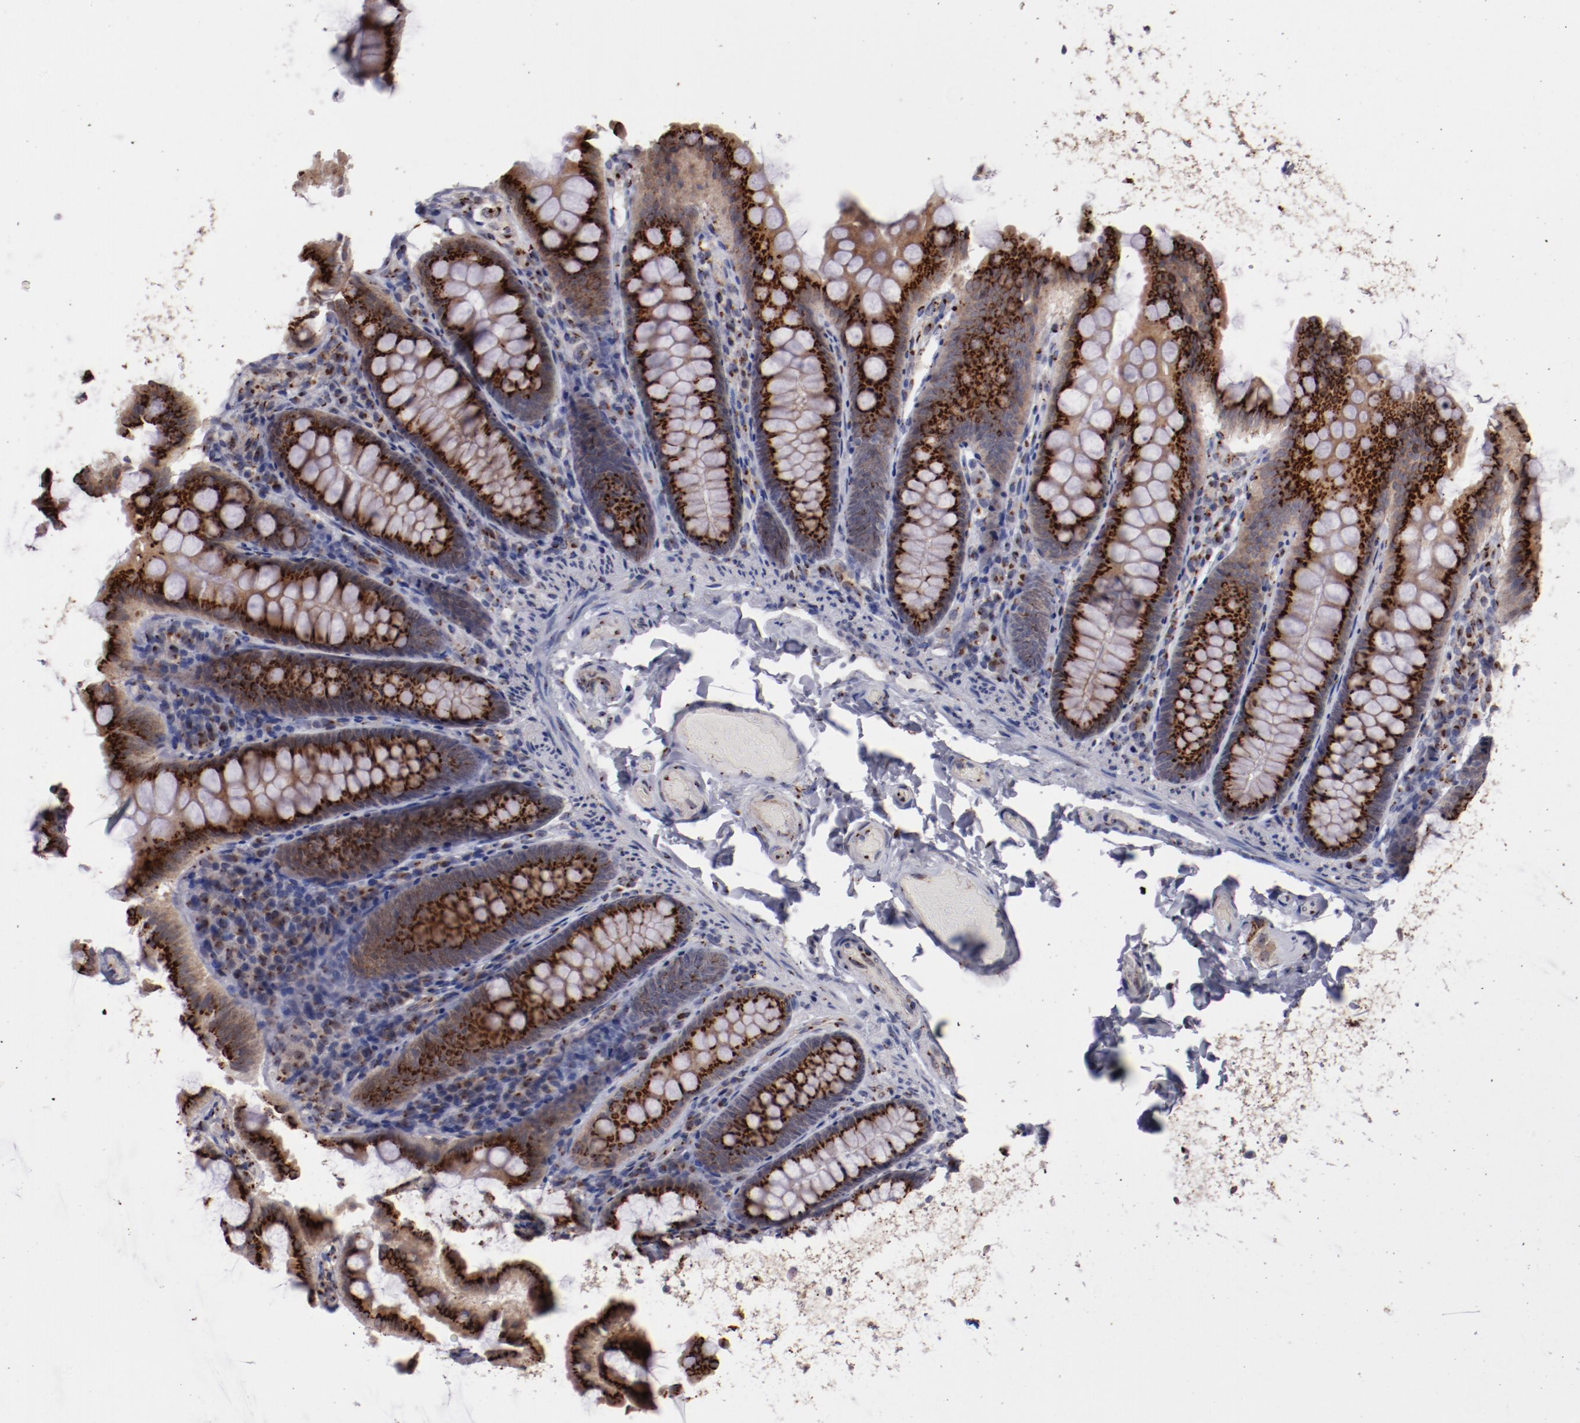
{"staining": {"intensity": "moderate", "quantity": ">75%", "location": "cytoplasmic/membranous"}, "tissue": "colon", "cell_type": "Endothelial cells", "image_type": "normal", "snomed": [{"axis": "morphology", "description": "Normal tissue, NOS"}, {"axis": "topography", "description": "Colon"}], "caption": "A high-resolution micrograph shows IHC staining of normal colon, which demonstrates moderate cytoplasmic/membranous positivity in approximately >75% of endothelial cells. (DAB (3,3'-diaminobenzidine) IHC with brightfield microscopy, high magnification).", "gene": "GOLIM4", "patient": {"sex": "female", "age": 61}}